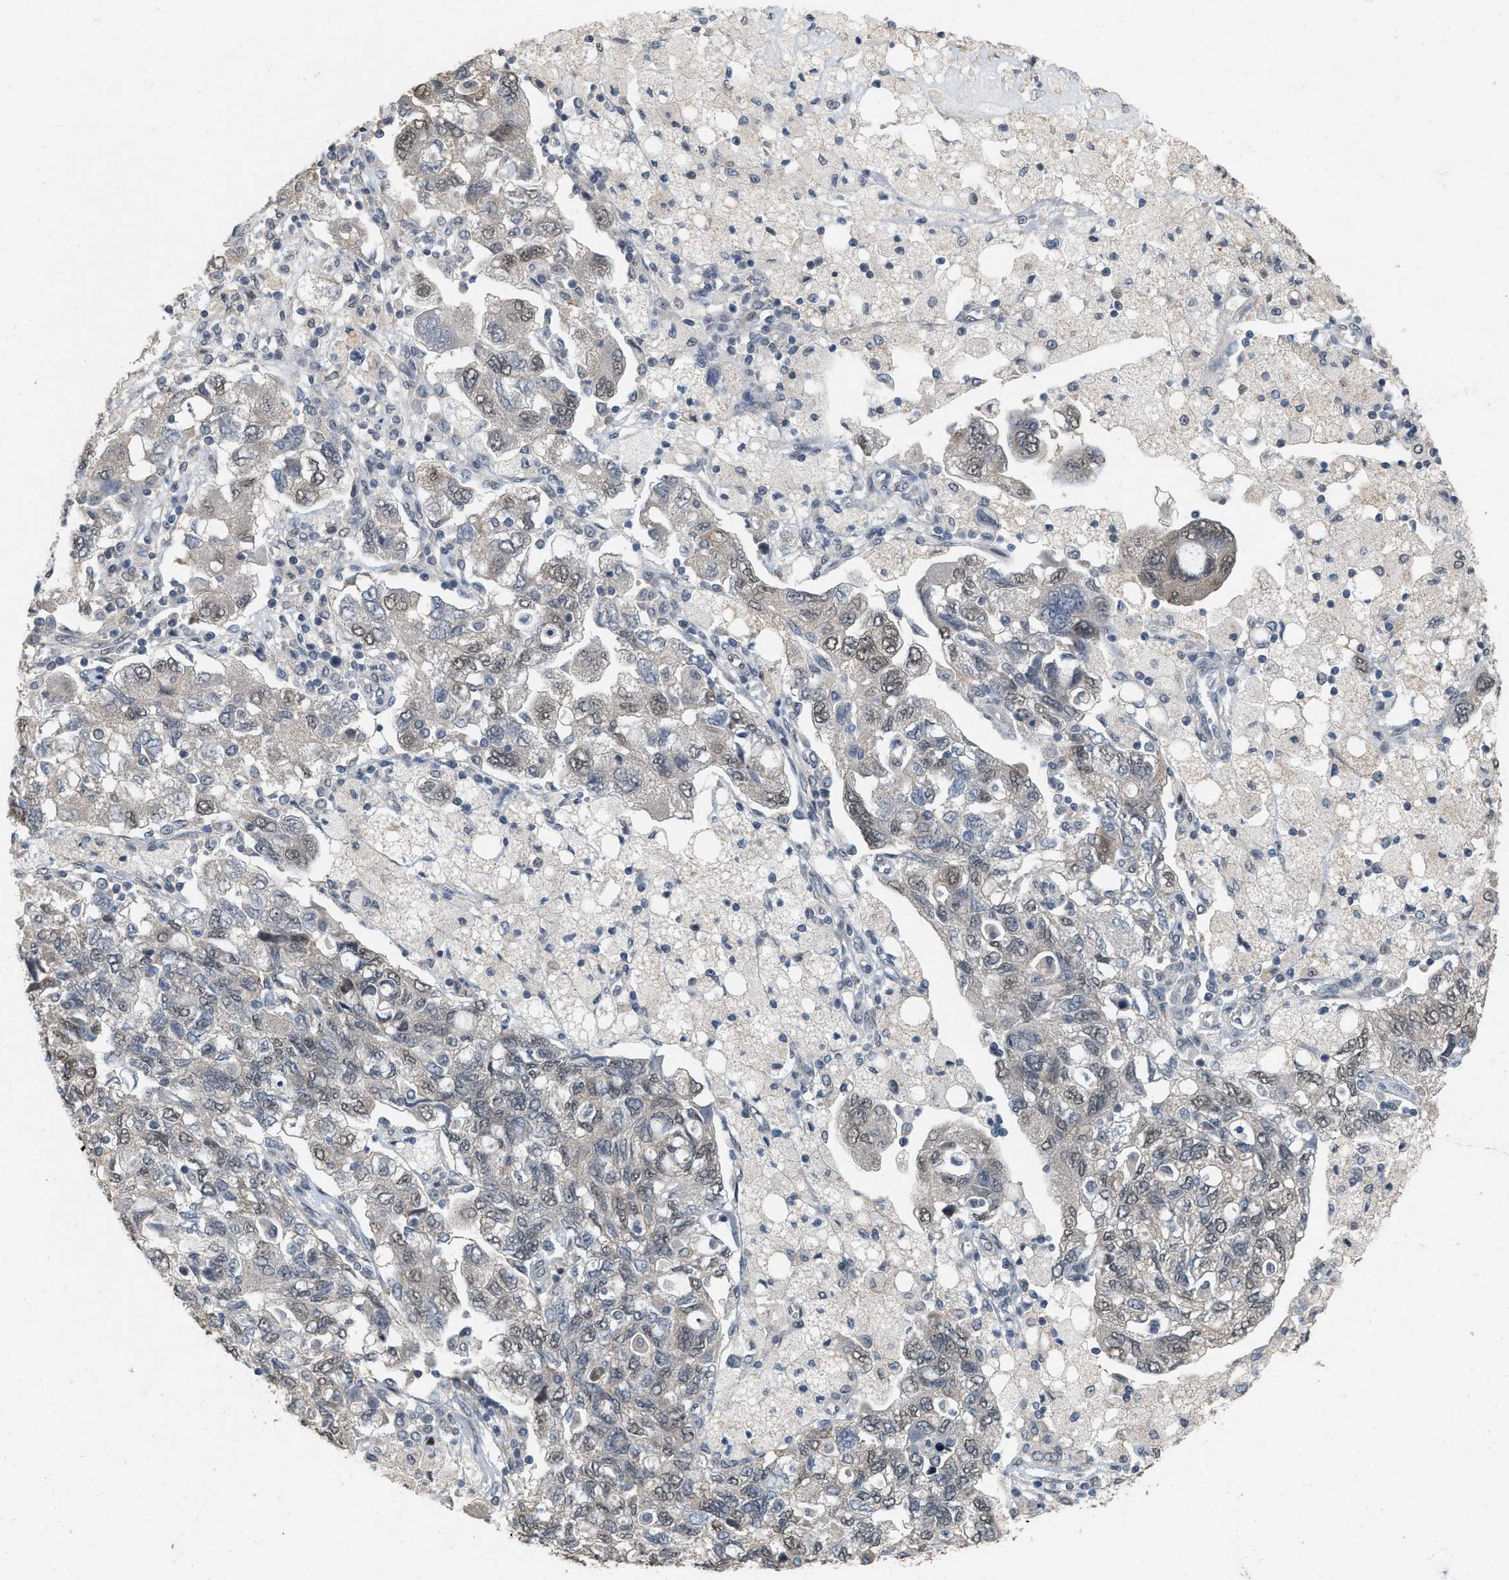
{"staining": {"intensity": "weak", "quantity": "25%-75%", "location": "nuclear"}, "tissue": "ovarian cancer", "cell_type": "Tumor cells", "image_type": "cancer", "snomed": [{"axis": "morphology", "description": "Carcinoma, NOS"}, {"axis": "morphology", "description": "Cystadenocarcinoma, serous, NOS"}, {"axis": "topography", "description": "Ovary"}], "caption": "Approximately 25%-75% of tumor cells in ovarian cancer display weak nuclear protein expression as visualized by brown immunohistochemical staining.", "gene": "RUVBL1", "patient": {"sex": "female", "age": 69}}